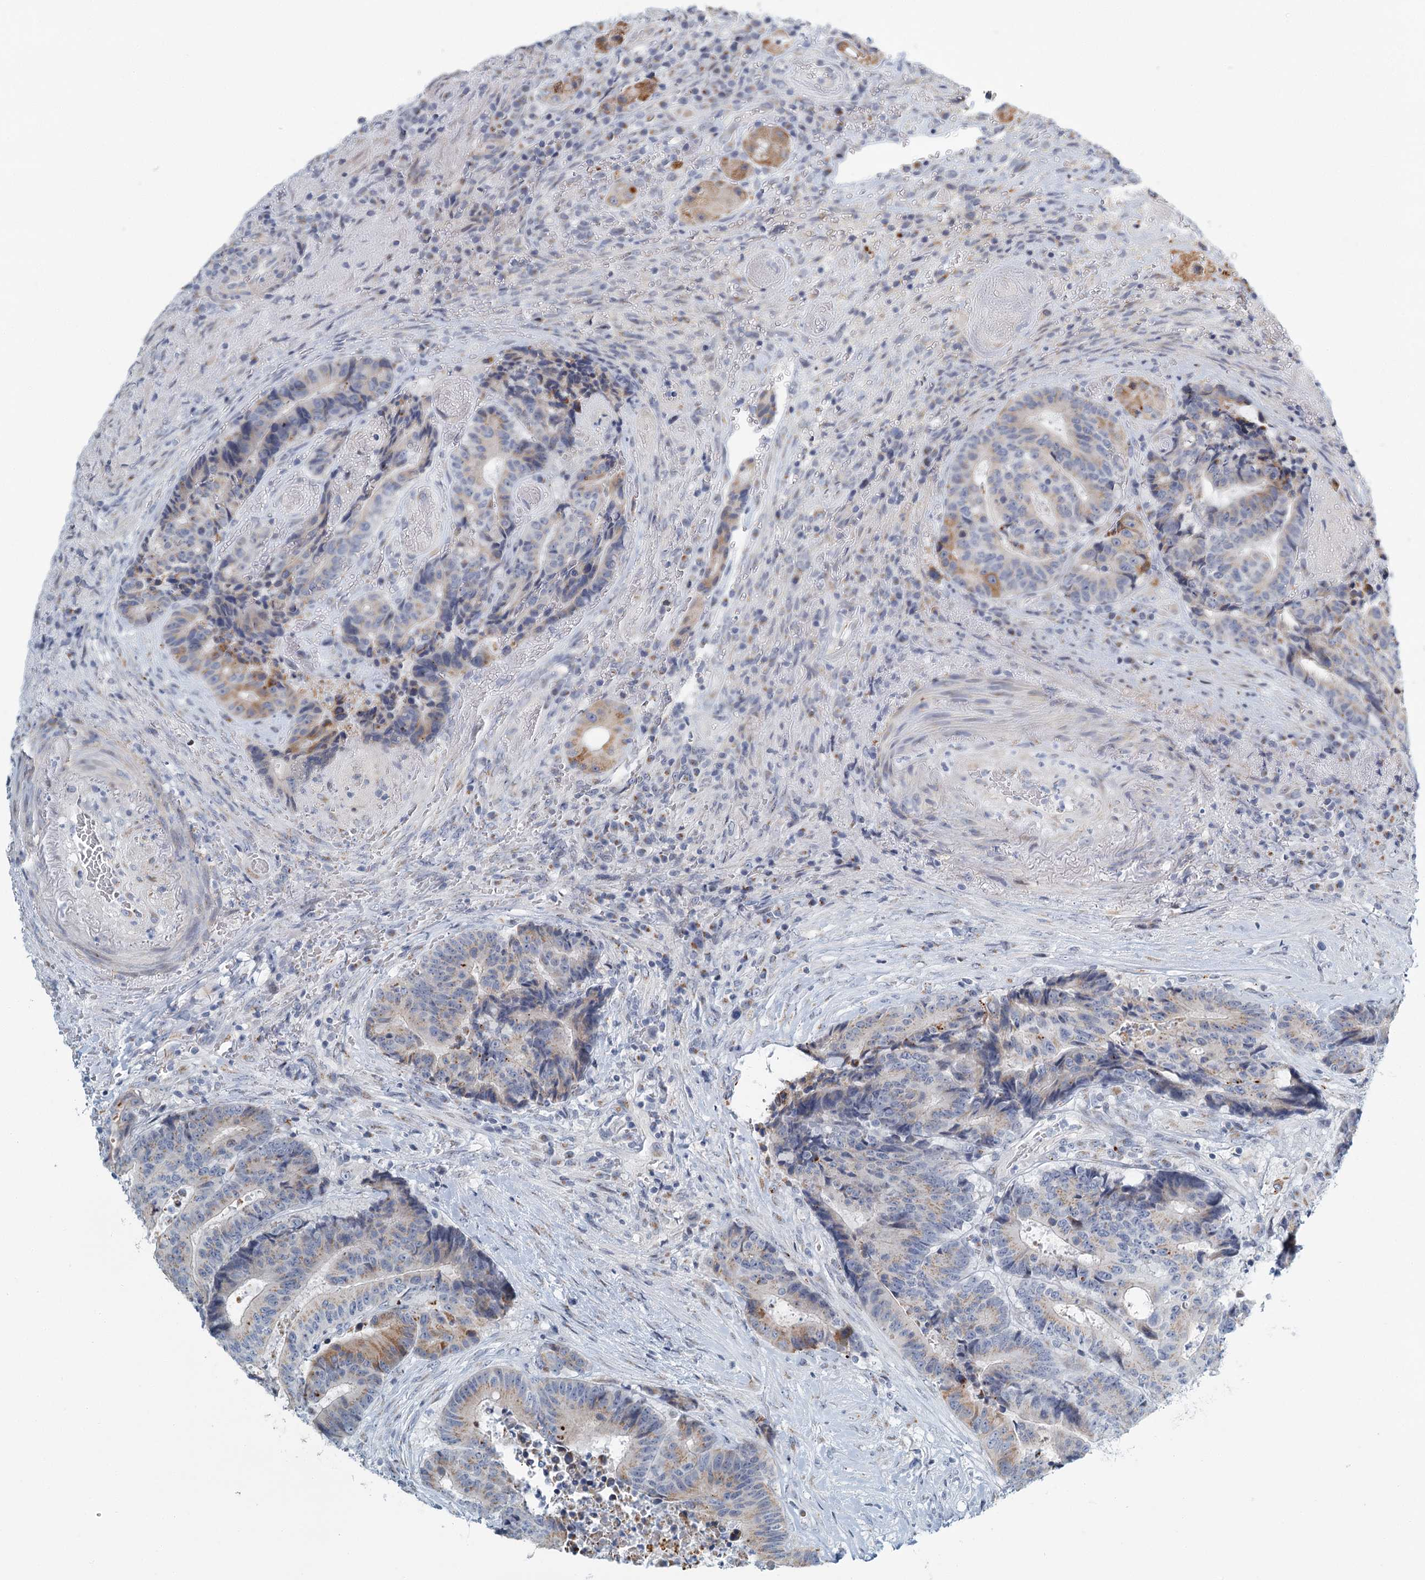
{"staining": {"intensity": "moderate", "quantity": "25%-75%", "location": "cytoplasmic/membranous"}, "tissue": "colorectal cancer", "cell_type": "Tumor cells", "image_type": "cancer", "snomed": [{"axis": "morphology", "description": "Adenocarcinoma, NOS"}, {"axis": "topography", "description": "Rectum"}], "caption": "Colorectal cancer (adenocarcinoma) stained for a protein (brown) reveals moderate cytoplasmic/membranous positive positivity in approximately 25%-75% of tumor cells.", "gene": "ZNF527", "patient": {"sex": "male", "age": 69}}